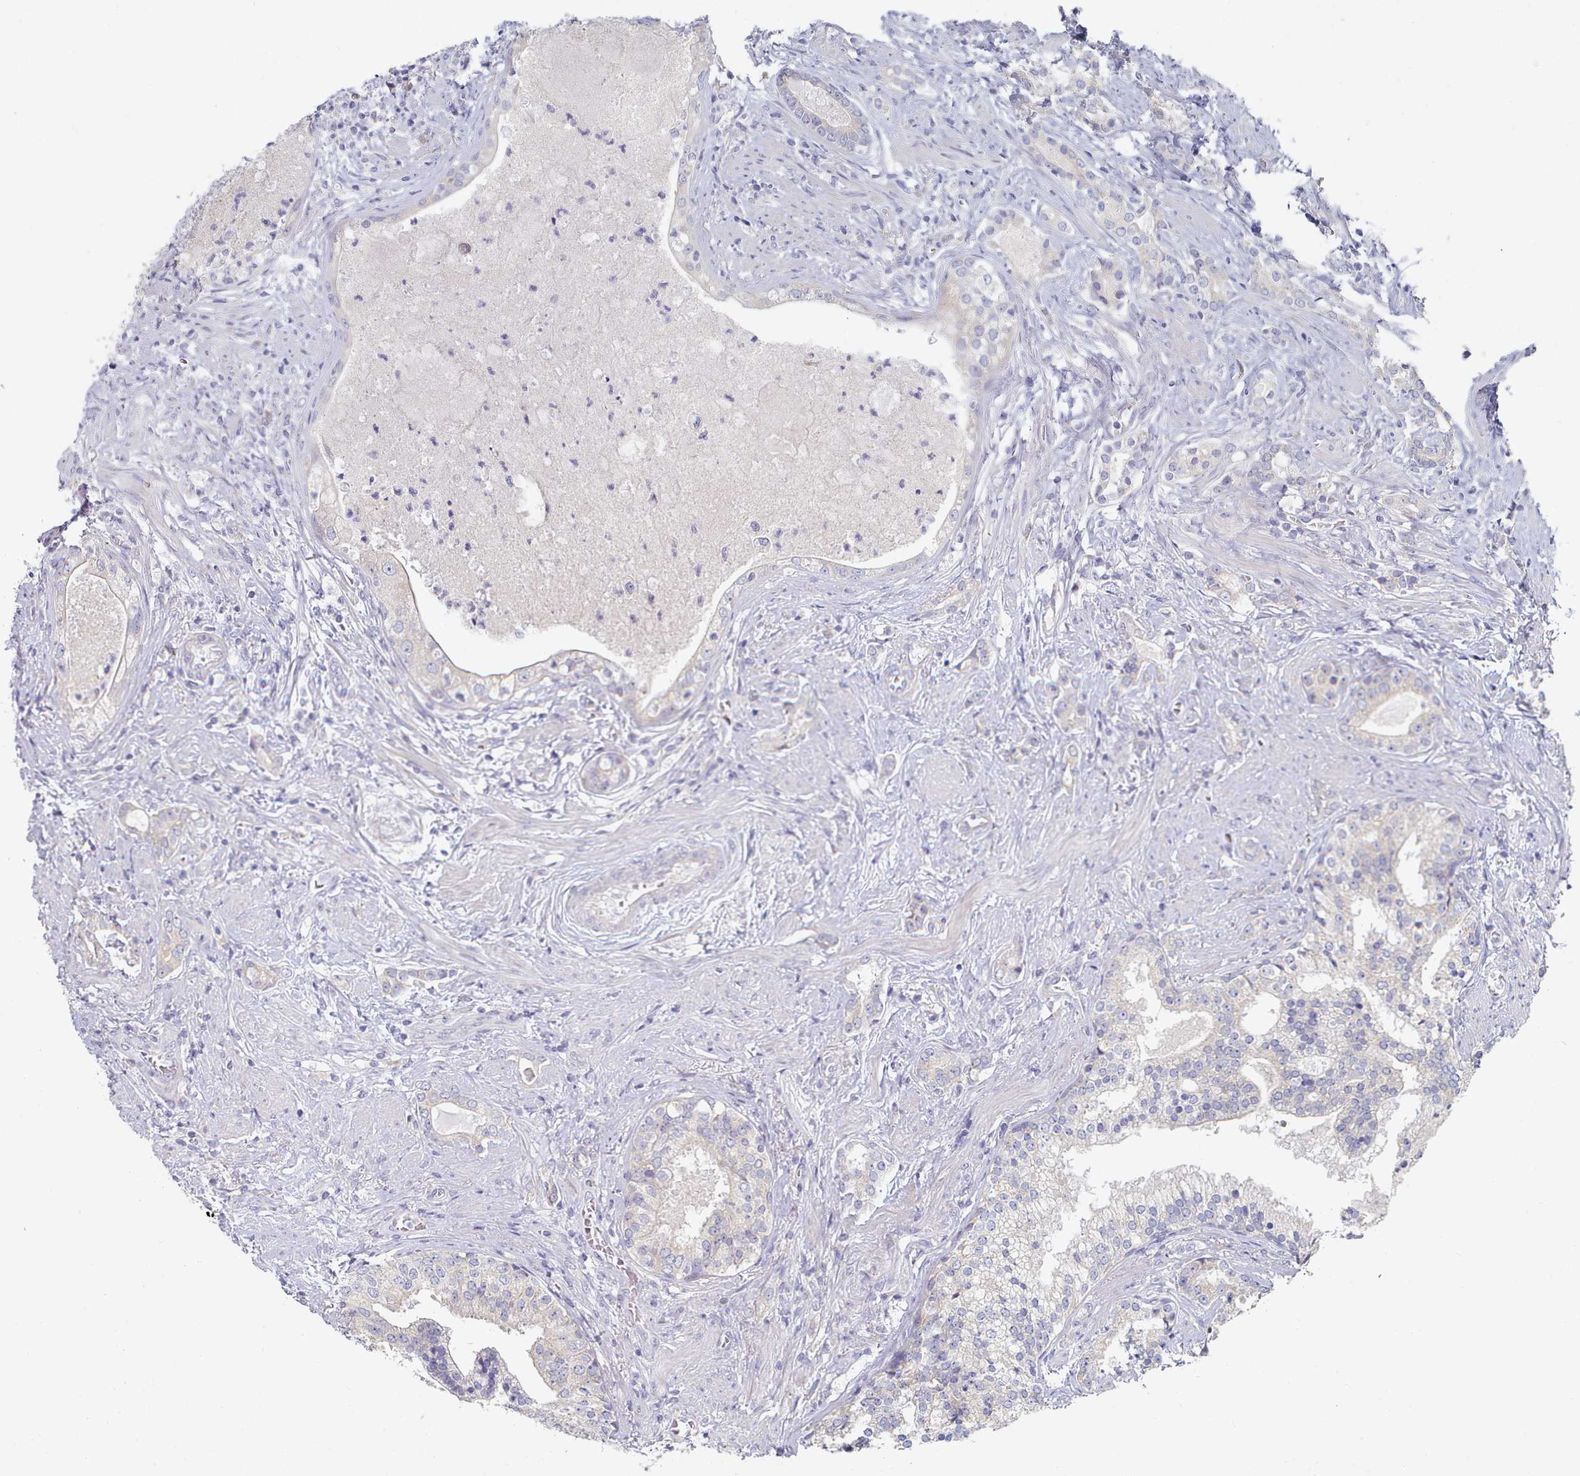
{"staining": {"intensity": "negative", "quantity": "none", "location": "none"}, "tissue": "prostate cancer", "cell_type": "Tumor cells", "image_type": "cancer", "snomed": [{"axis": "morphology", "description": "Adenocarcinoma, High grade"}, {"axis": "topography", "description": "Prostate"}], "caption": "IHC of human prostate high-grade adenocarcinoma exhibits no expression in tumor cells. (IHC, brightfield microscopy, high magnification).", "gene": "TYW1B", "patient": {"sex": "male", "age": 58}}